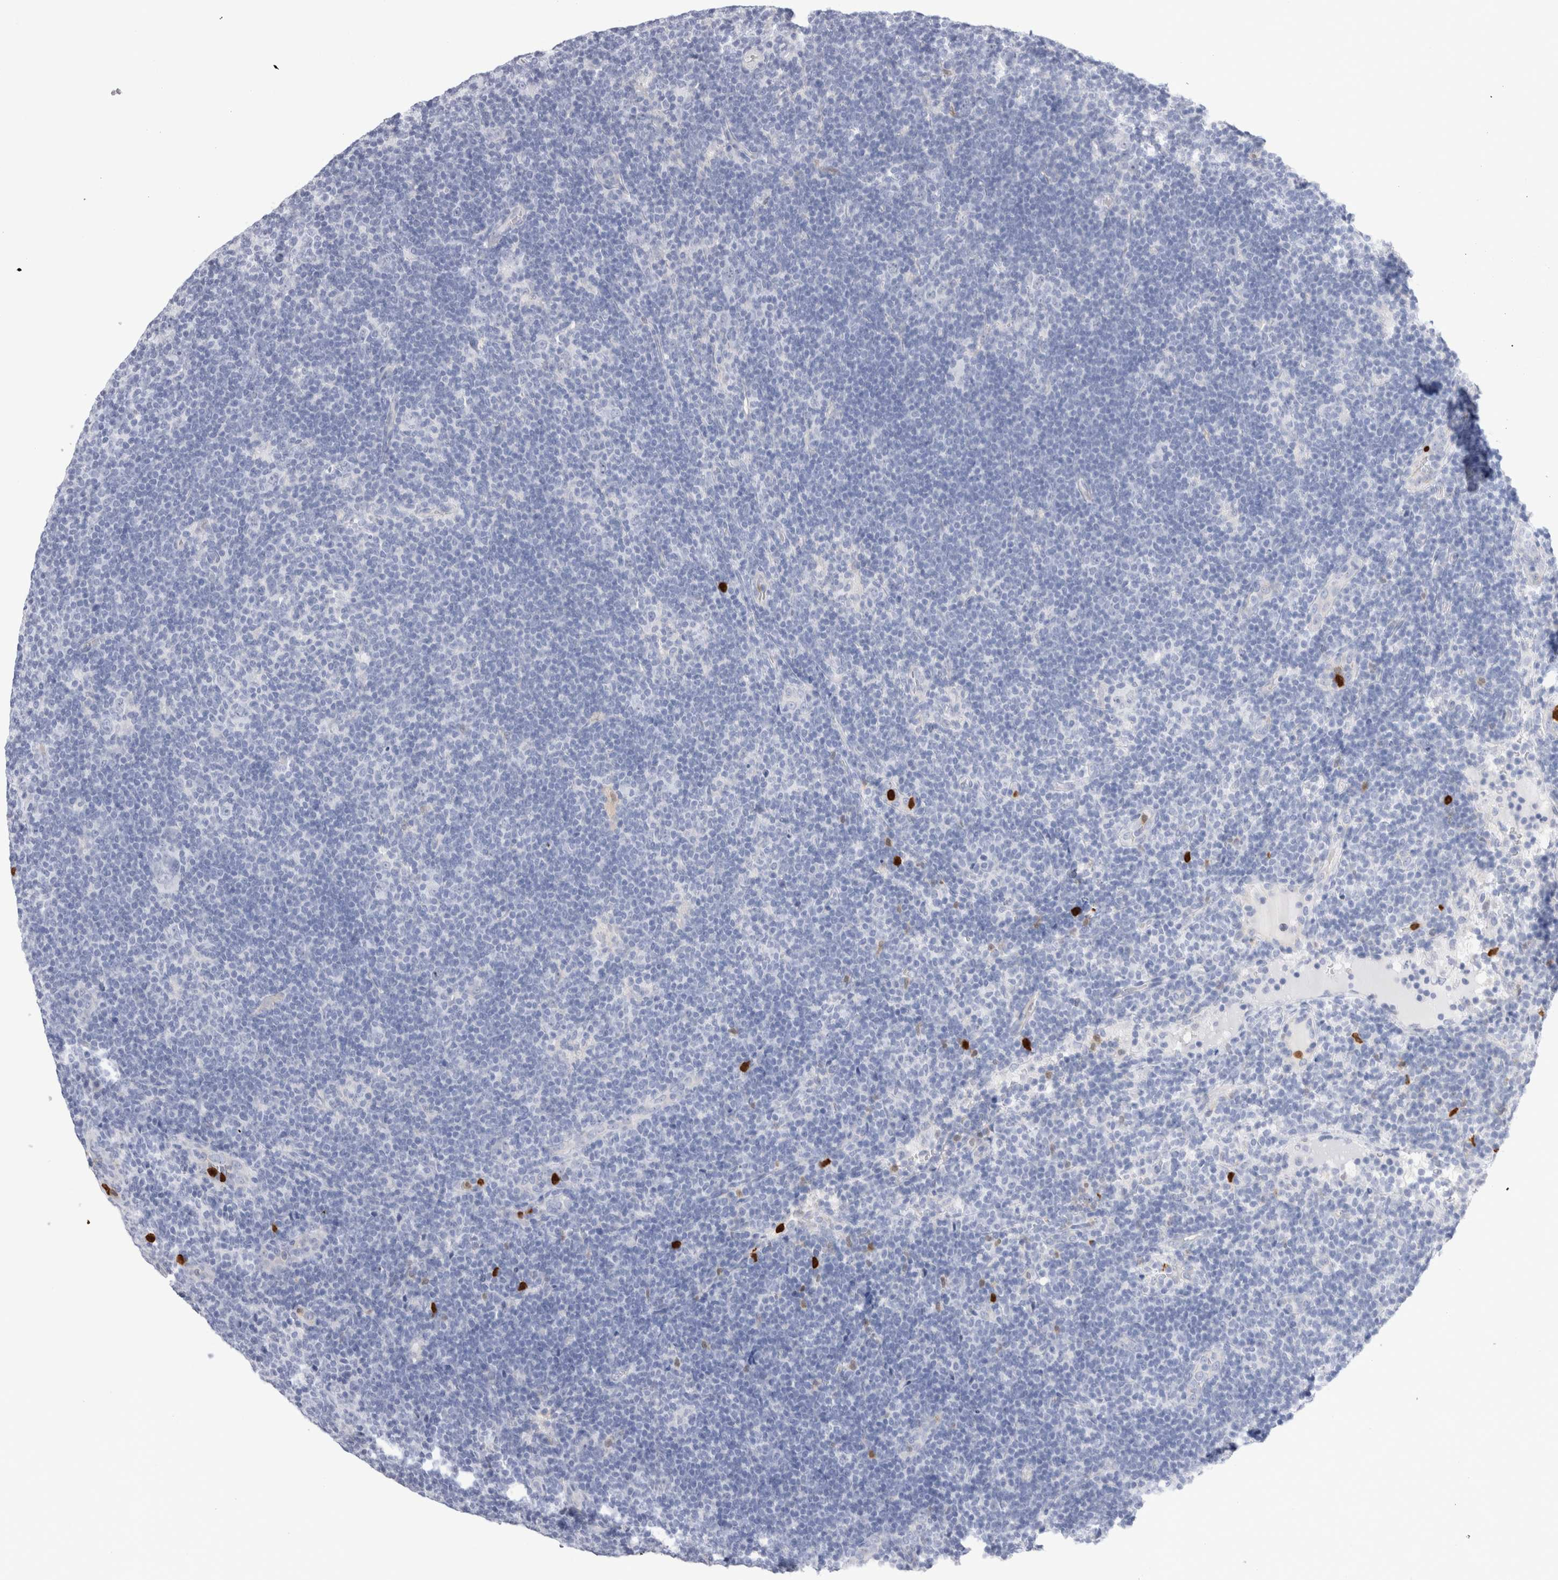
{"staining": {"intensity": "negative", "quantity": "none", "location": "none"}, "tissue": "lymphoma", "cell_type": "Tumor cells", "image_type": "cancer", "snomed": [{"axis": "morphology", "description": "Hodgkin's disease, NOS"}, {"axis": "topography", "description": "Lymph node"}], "caption": "Human lymphoma stained for a protein using immunohistochemistry demonstrates no positivity in tumor cells.", "gene": "SLC10A5", "patient": {"sex": "female", "age": 57}}